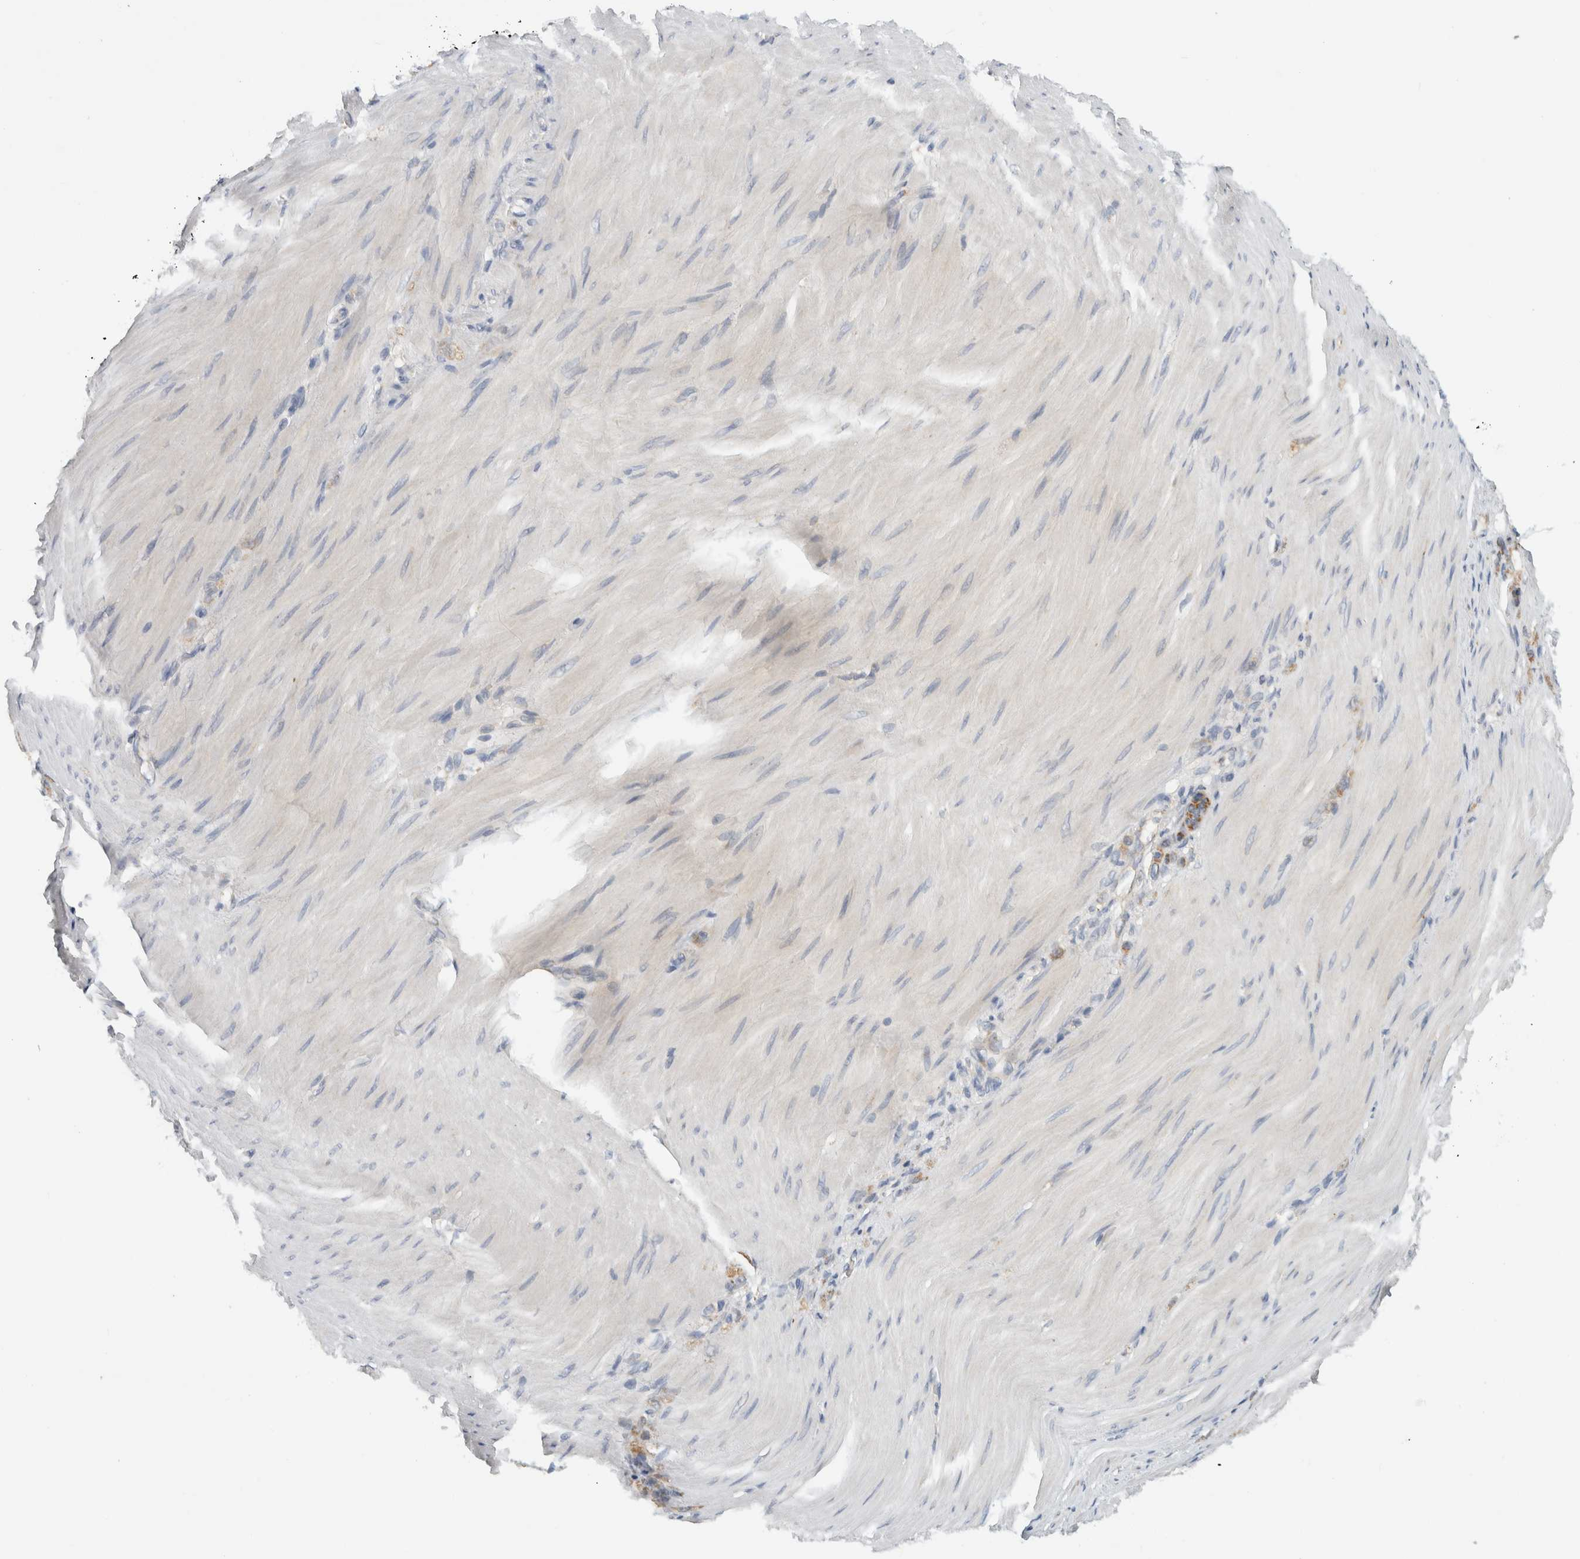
{"staining": {"intensity": "moderate", "quantity": "25%-75%", "location": "cytoplasmic/membranous"}, "tissue": "stomach cancer", "cell_type": "Tumor cells", "image_type": "cancer", "snomed": [{"axis": "morphology", "description": "Normal tissue, NOS"}, {"axis": "morphology", "description": "Adenocarcinoma, NOS"}, {"axis": "topography", "description": "Stomach"}], "caption": "Immunohistochemical staining of human adenocarcinoma (stomach) displays medium levels of moderate cytoplasmic/membranous positivity in about 25%-75% of tumor cells.", "gene": "AMPD1", "patient": {"sex": "male", "age": 82}}